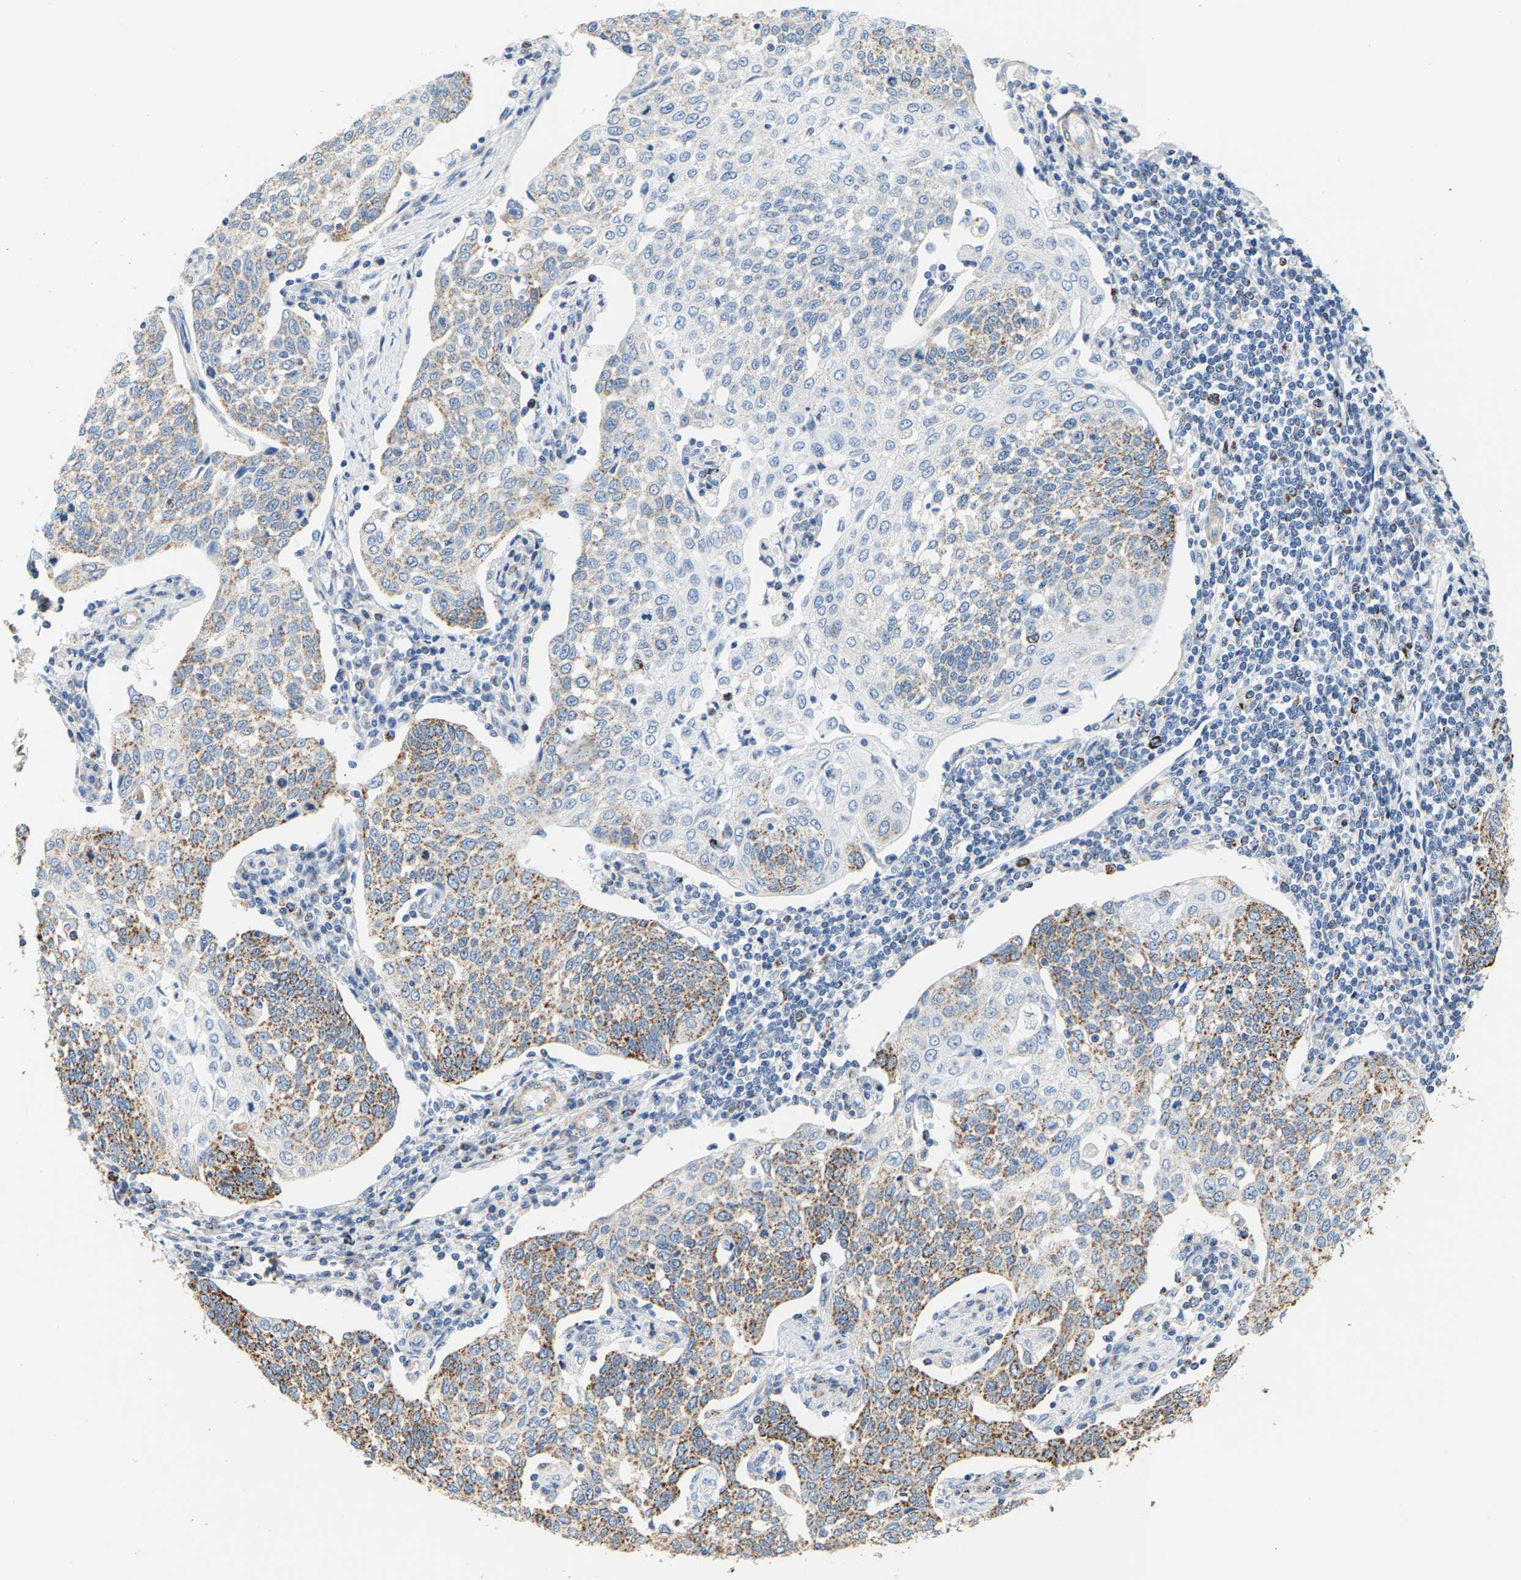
{"staining": {"intensity": "moderate", "quantity": "25%-75%", "location": "cytoplasmic/membranous"}, "tissue": "cervical cancer", "cell_type": "Tumor cells", "image_type": "cancer", "snomed": [{"axis": "morphology", "description": "Squamous cell carcinoma, NOS"}, {"axis": "topography", "description": "Cervix"}], "caption": "This is an image of immunohistochemistry staining of cervical squamous cell carcinoma, which shows moderate expression in the cytoplasmic/membranous of tumor cells.", "gene": "SHMT2", "patient": {"sex": "female", "age": 34}}